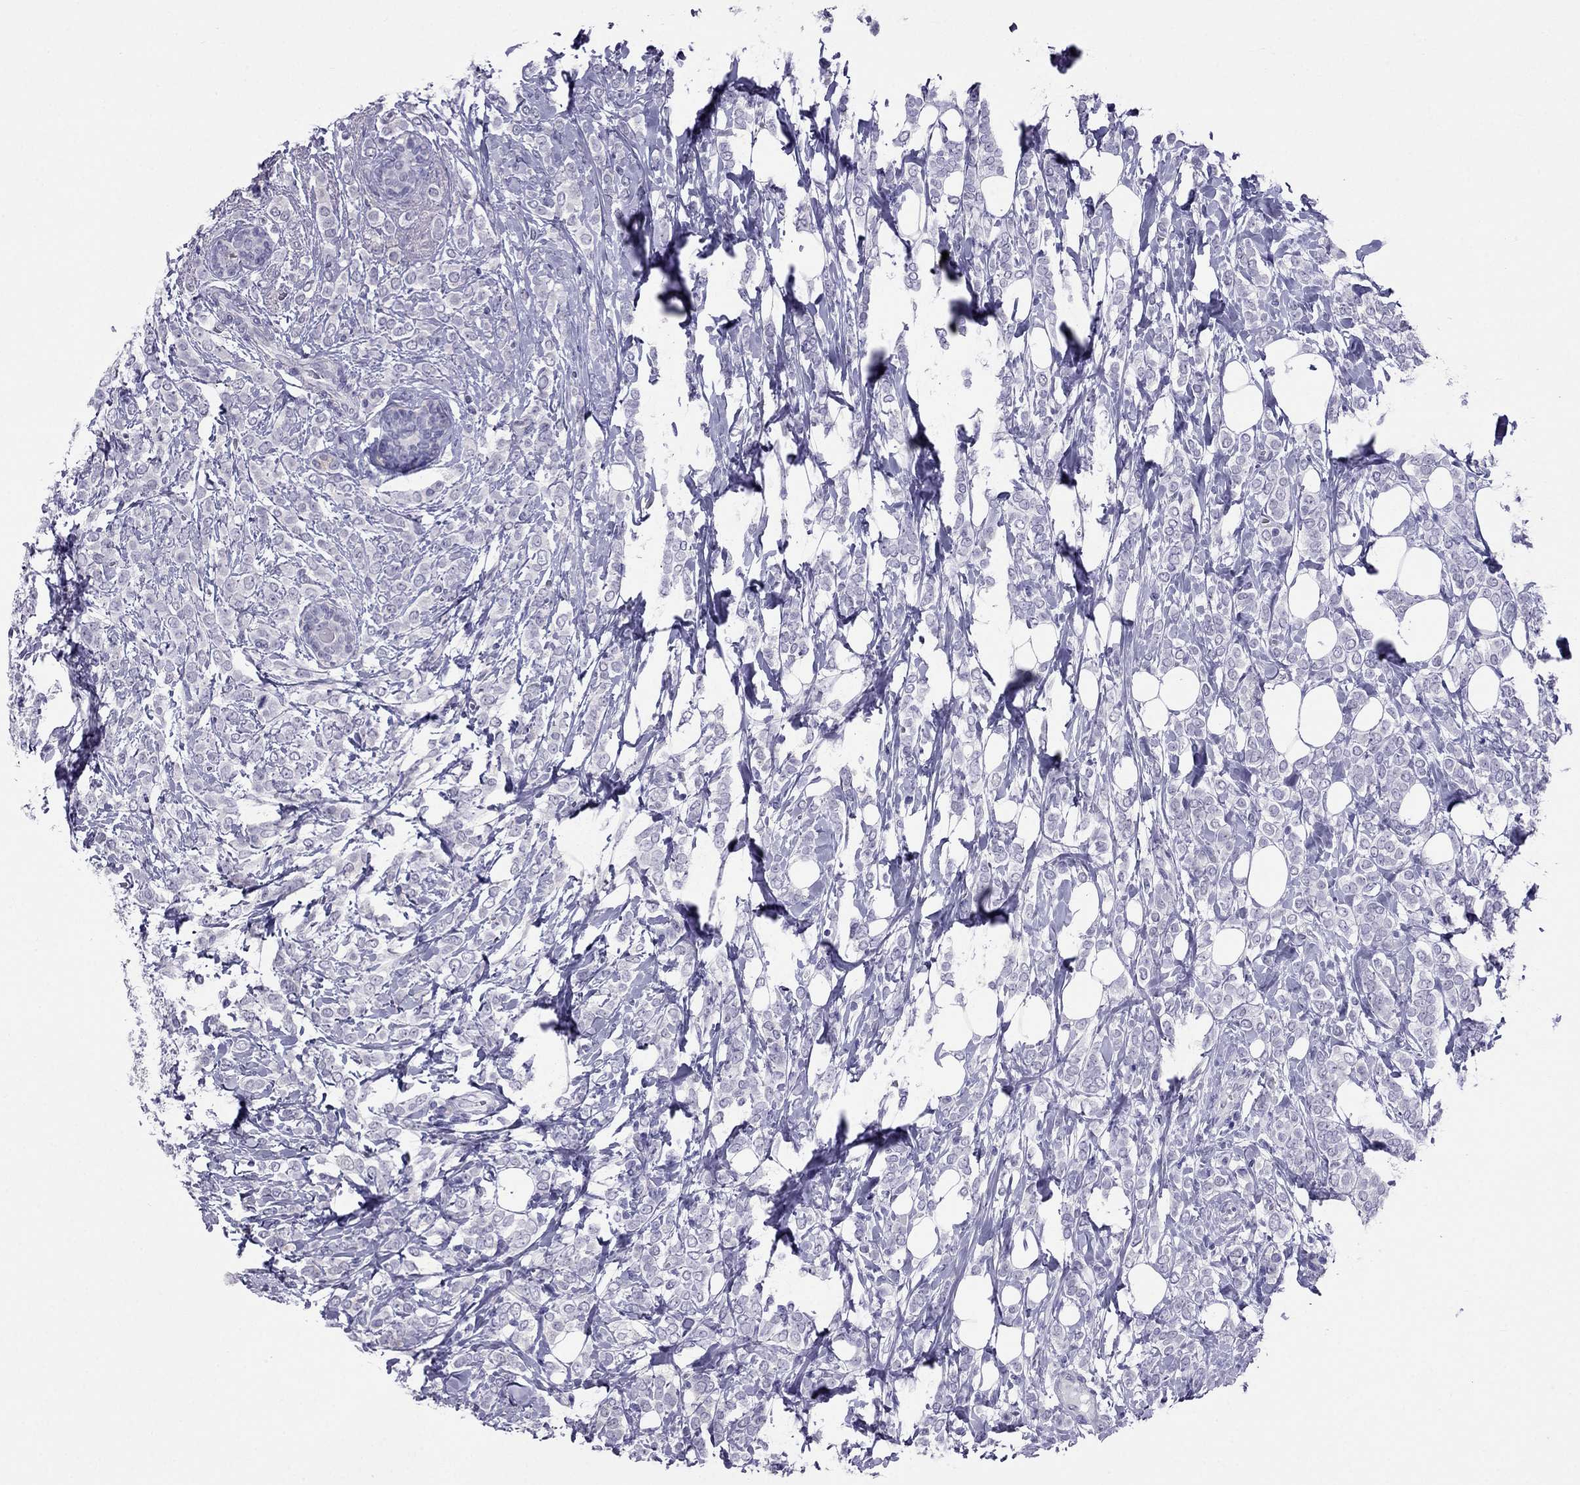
{"staining": {"intensity": "negative", "quantity": "none", "location": "none"}, "tissue": "breast cancer", "cell_type": "Tumor cells", "image_type": "cancer", "snomed": [{"axis": "morphology", "description": "Lobular carcinoma"}, {"axis": "topography", "description": "Breast"}], "caption": "Tumor cells are negative for protein expression in human breast lobular carcinoma.", "gene": "CROCC2", "patient": {"sex": "female", "age": 49}}